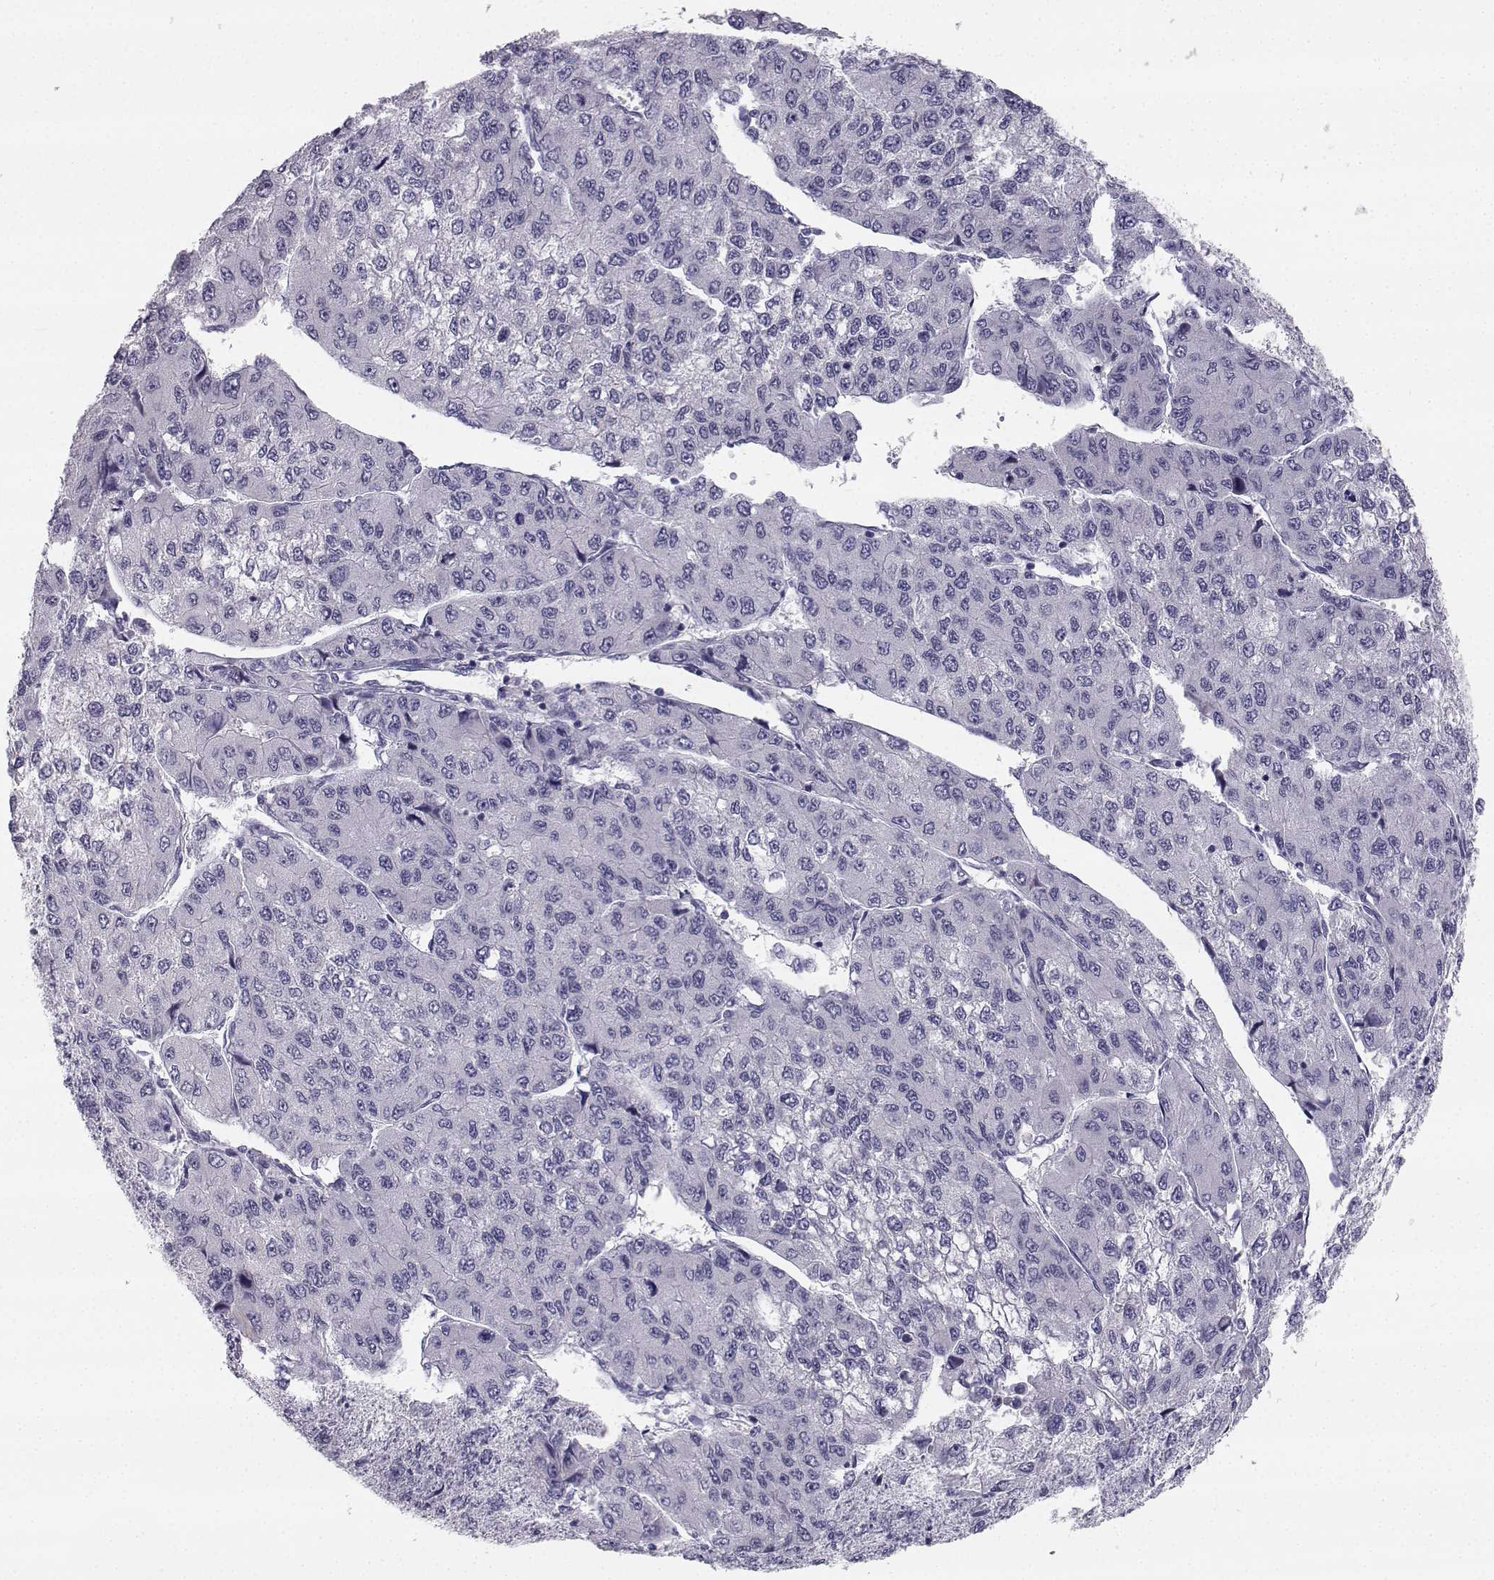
{"staining": {"intensity": "negative", "quantity": "none", "location": "none"}, "tissue": "liver cancer", "cell_type": "Tumor cells", "image_type": "cancer", "snomed": [{"axis": "morphology", "description": "Carcinoma, Hepatocellular, NOS"}, {"axis": "topography", "description": "Liver"}], "caption": "High magnification brightfield microscopy of hepatocellular carcinoma (liver) stained with DAB (brown) and counterstained with hematoxylin (blue): tumor cells show no significant staining. (Brightfield microscopy of DAB (3,3'-diaminobenzidine) IHC at high magnification).", "gene": "SYCE1", "patient": {"sex": "female", "age": 66}}